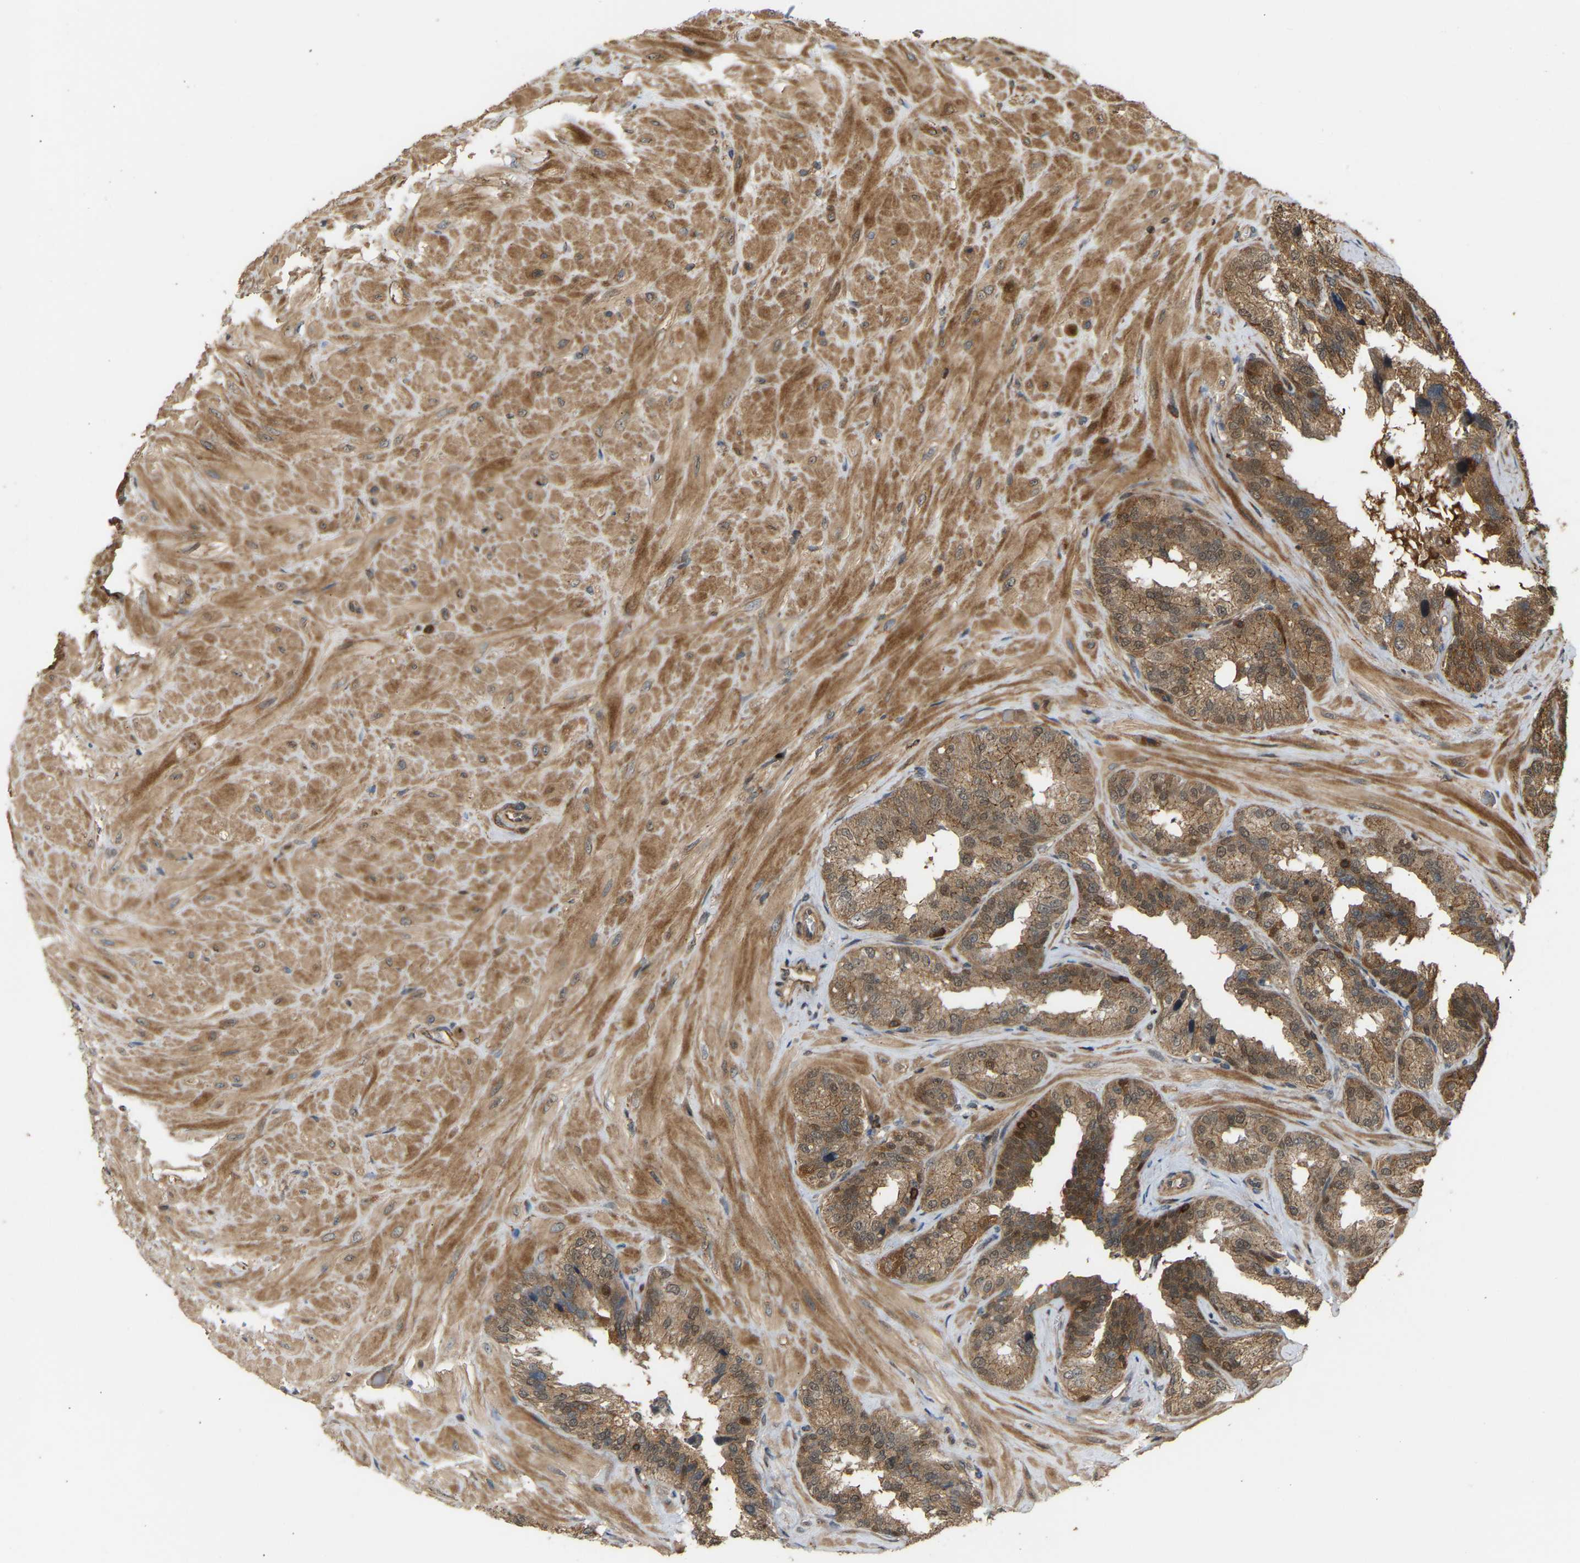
{"staining": {"intensity": "moderate", "quantity": ">75%", "location": "cytoplasmic/membranous"}, "tissue": "seminal vesicle", "cell_type": "Glandular cells", "image_type": "normal", "snomed": [{"axis": "morphology", "description": "Normal tissue, NOS"}, {"axis": "topography", "description": "Prostate"}, {"axis": "topography", "description": "Seminal veicle"}], "caption": "Immunohistochemical staining of normal seminal vesicle displays medium levels of moderate cytoplasmic/membranous positivity in about >75% of glandular cells.", "gene": "ENSG00000282218", "patient": {"sex": "male", "age": 51}}